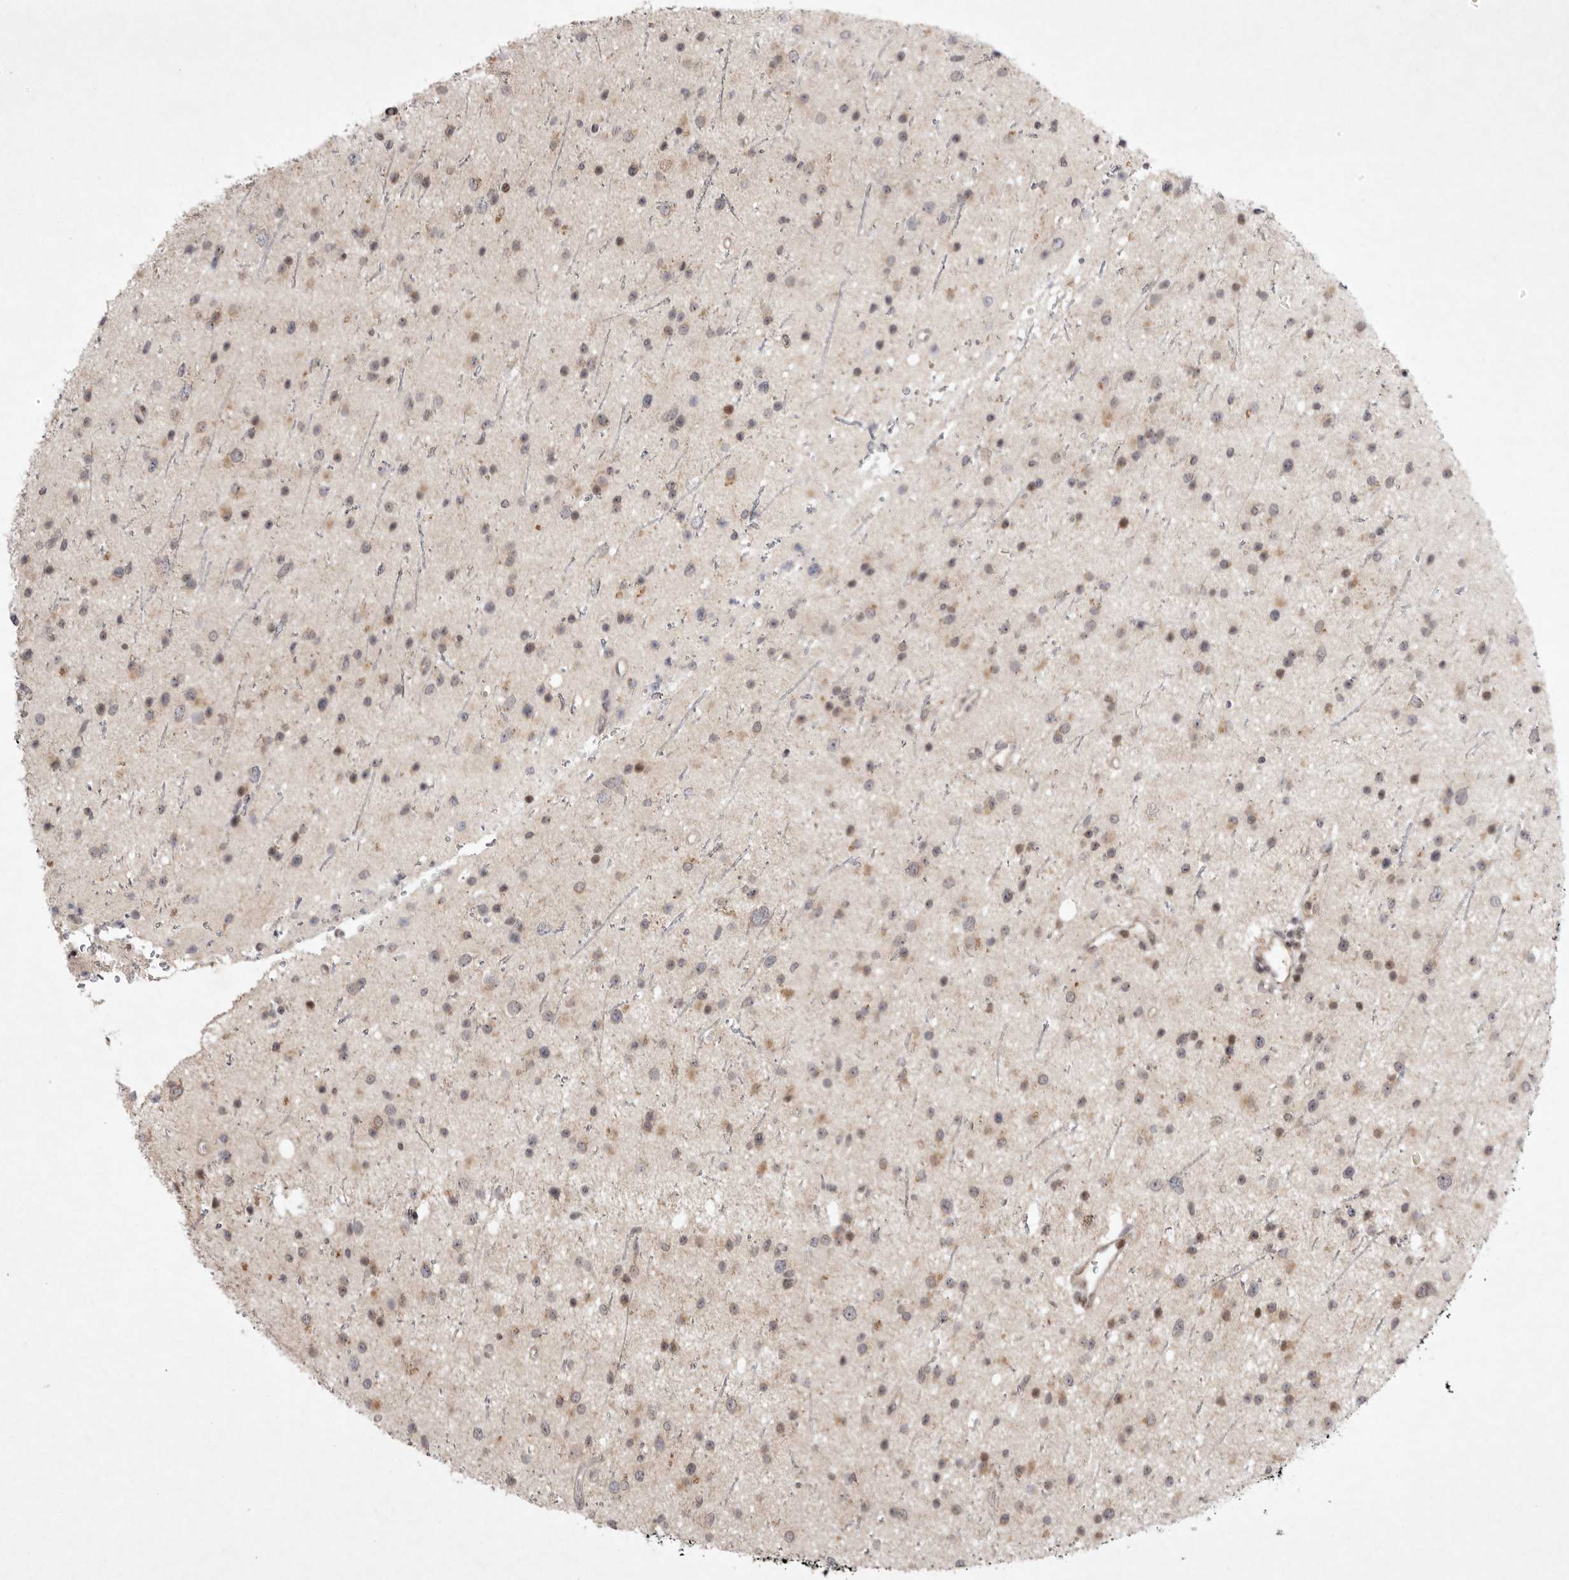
{"staining": {"intensity": "moderate", "quantity": "25%-75%", "location": "cytoplasmic/membranous,nuclear"}, "tissue": "glioma", "cell_type": "Tumor cells", "image_type": "cancer", "snomed": [{"axis": "morphology", "description": "Glioma, malignant, Low grade"}, {"axis": "topography", "description": "Cerebral cortex"}], "caption": "Protein analysis of glioma tissue exhibits moderate cytoplasmic/membranous and nuclear expression in about 25%-75% of tumor cells. Using DAB (brown) and hematoxylin (blue) stains, captured at high magnification using brightfield microscopy.", "gene": "EIF2AK1", "patient": {"sex": "female", "age": 39}}